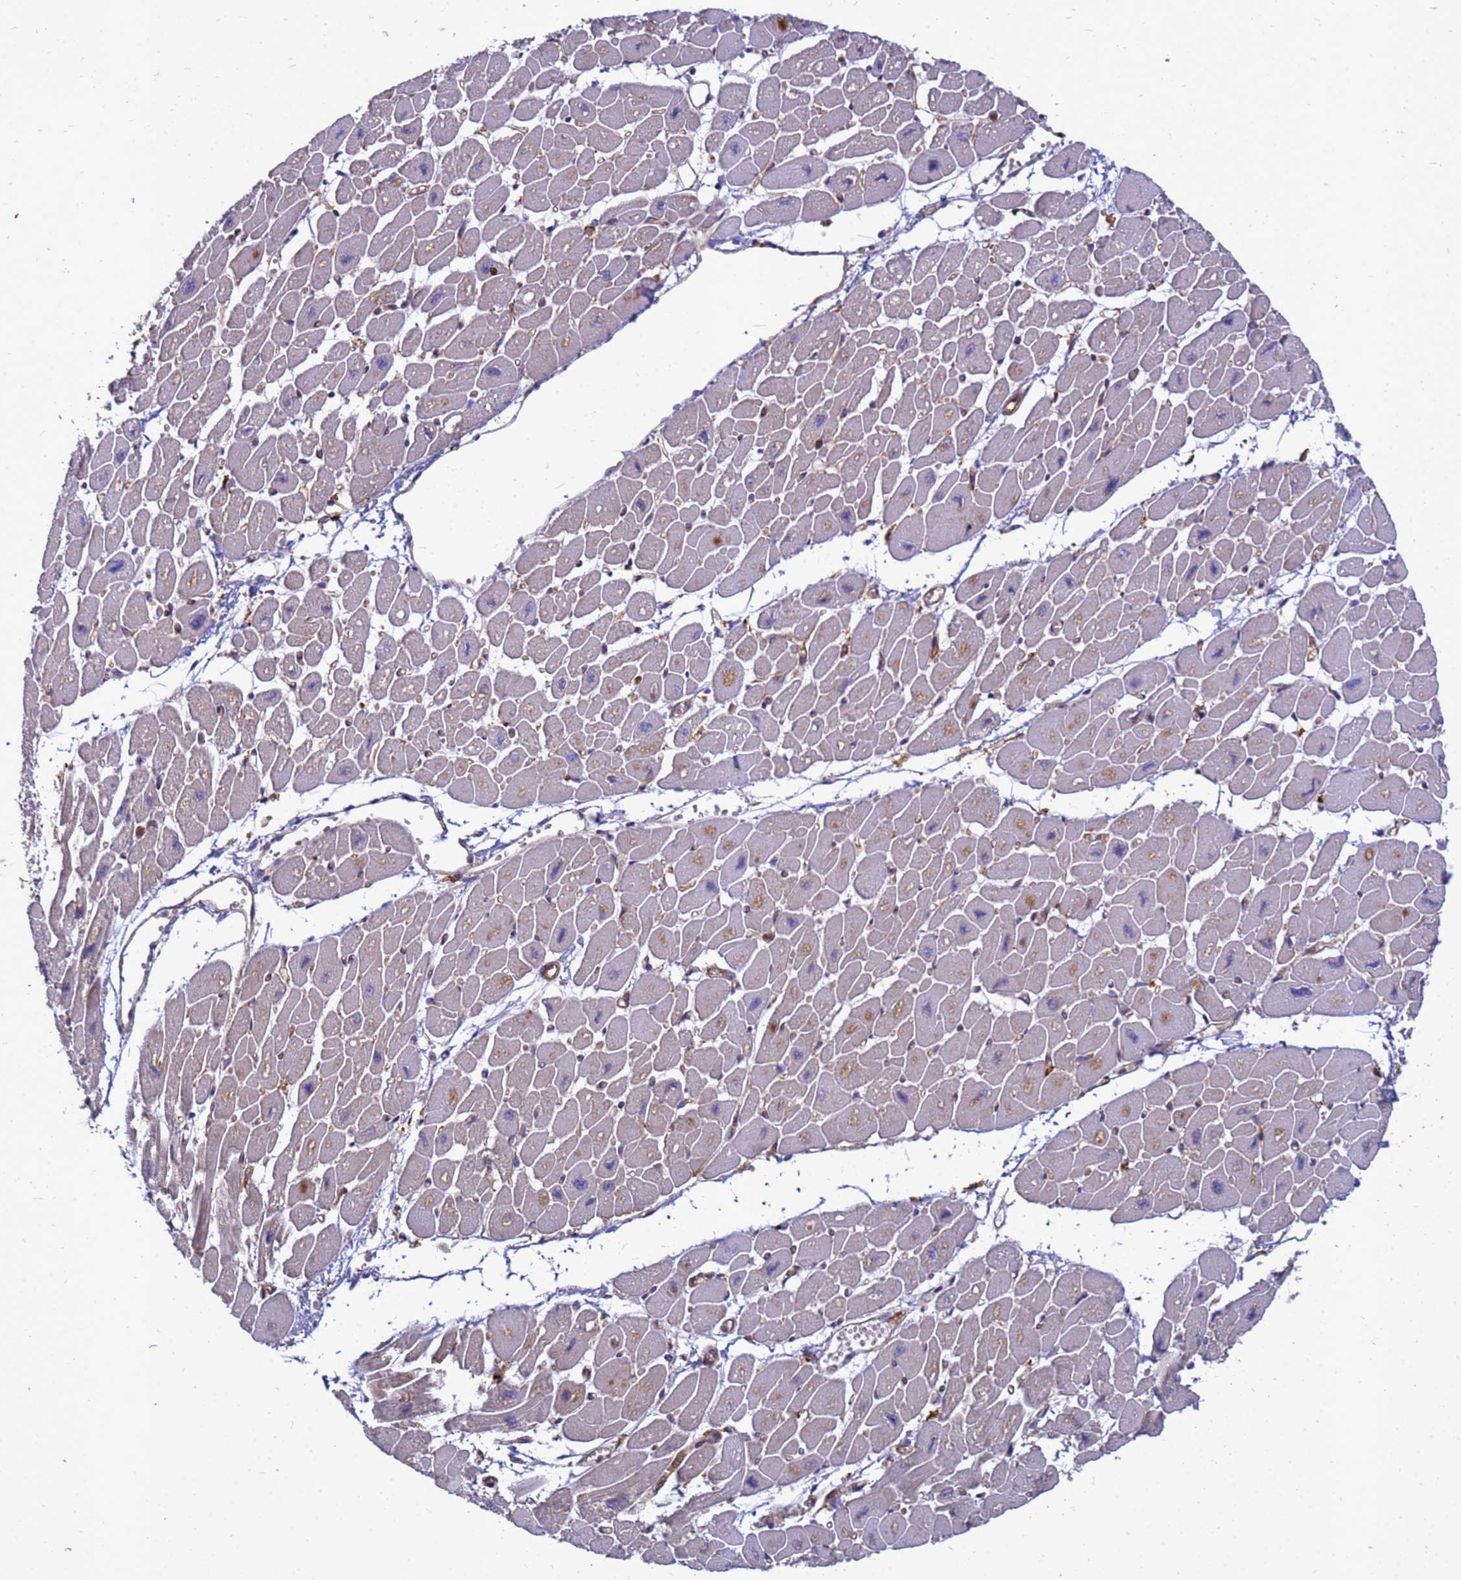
{"staining": {"intensity": "weak", "quantity": "25%-75%", "location": "cytoplasmic/membranous"}, "tissue": "heart muscle", "cell_type": "Cardiomyocytes", "image_type": "normal", "snomed": [{"axis": "morphology", "description": "Normal tissue, NOS"}, {"axis": "topography", "description": "Heart"}], "caption": "The micrograph displays a brown stain indicating the presence of a protein in the cytoplasmic/membranous of cardiomyocytes in heart muscle. The staining is performed using DAB brown chromogen to label protein expression. The nuclei are counter-stained blue using hematoxylin.", "gene": "RNF215", "patient": {"sex": "female", "age": 54}}